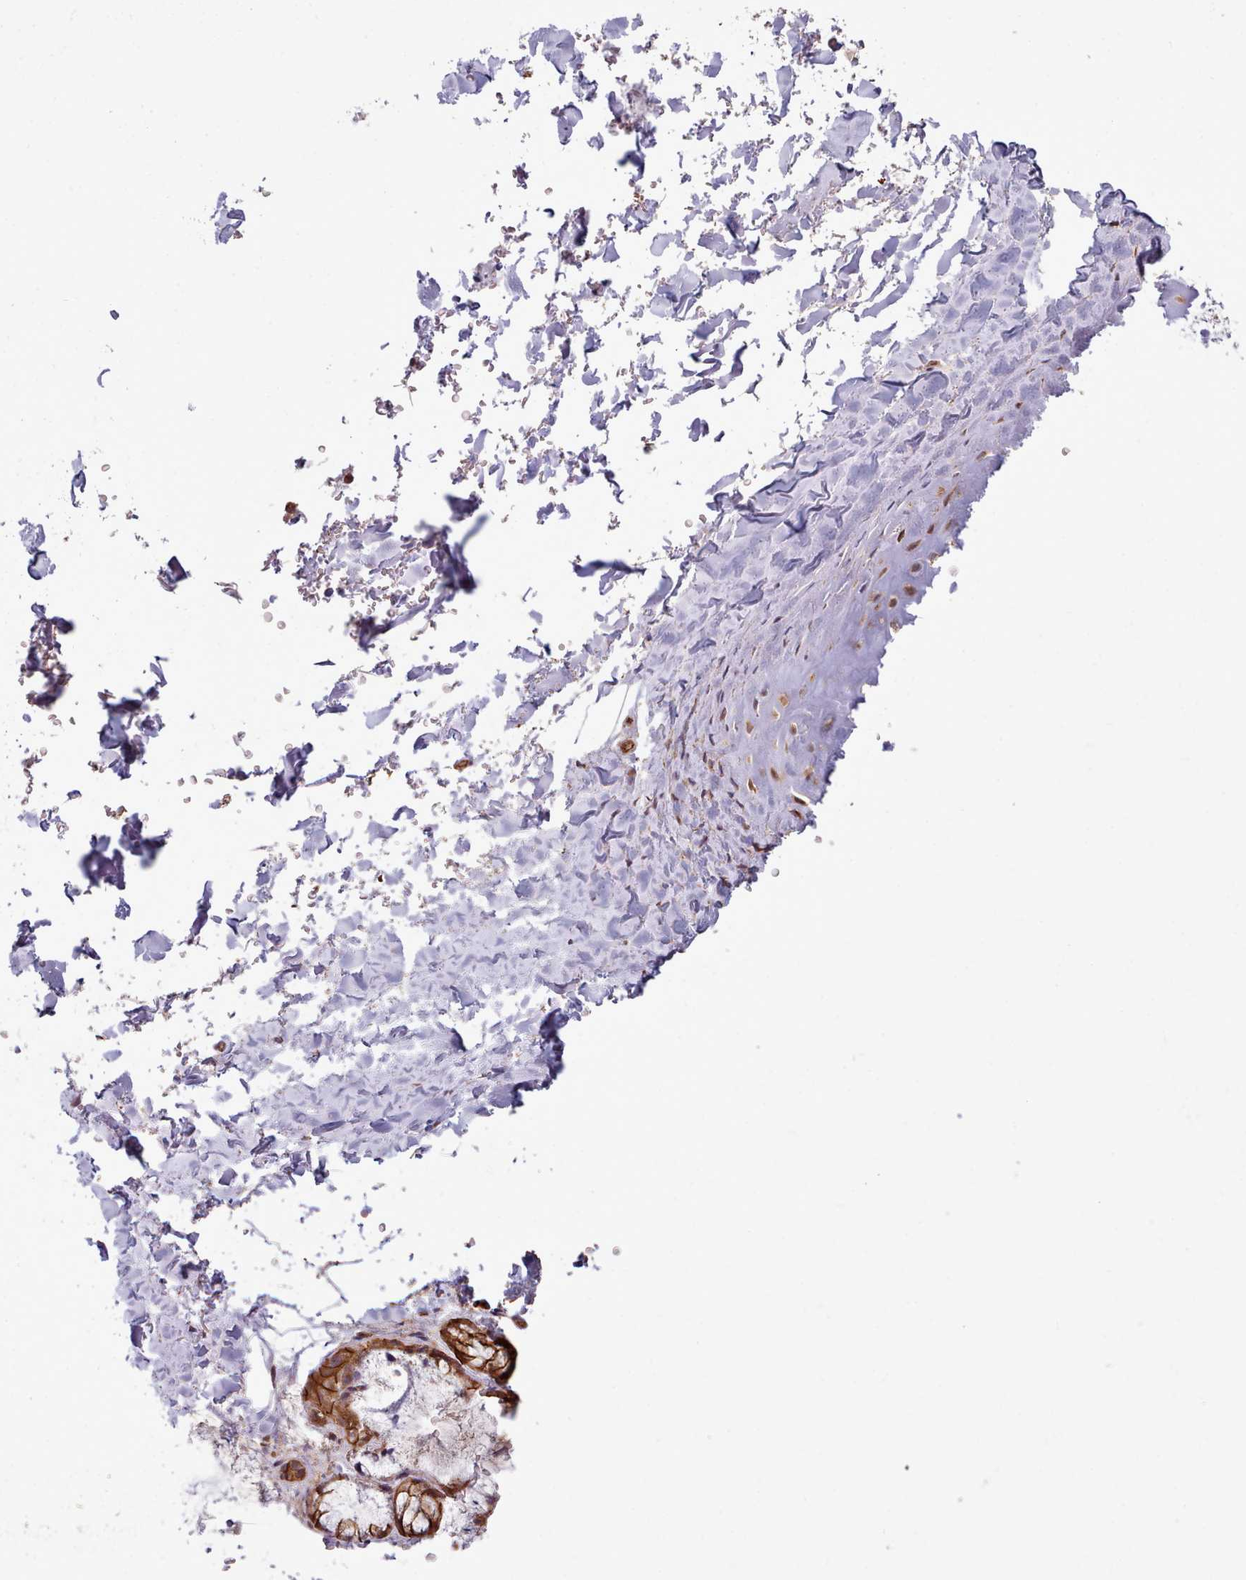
{"staining": {"intensity": "weak", "quantity": ">75%", "location": "cytoplasmic/membranous"}, "tissue": "adipose tissue", "cell_type": "Adipocytes", "image_type": "normal", "snomed": [{"axis": "morphology", "description": "Normal tissue, NOS"}, {"axis": "topography", "description": "Cartilage tissue"}], "caption": "The image shows staining of normal adipose tissue, revealing weak cytoplasmic/membranous protein expression (brown color) within adipocytes. Using DAB (3,3'-diaminobenzidine) (brown) and hematoxylin (blue) stains, captured at high magnification using brightfield microscopy.", "gene": "MRPL46", "patient": {"sex": "male", "age": 66}}